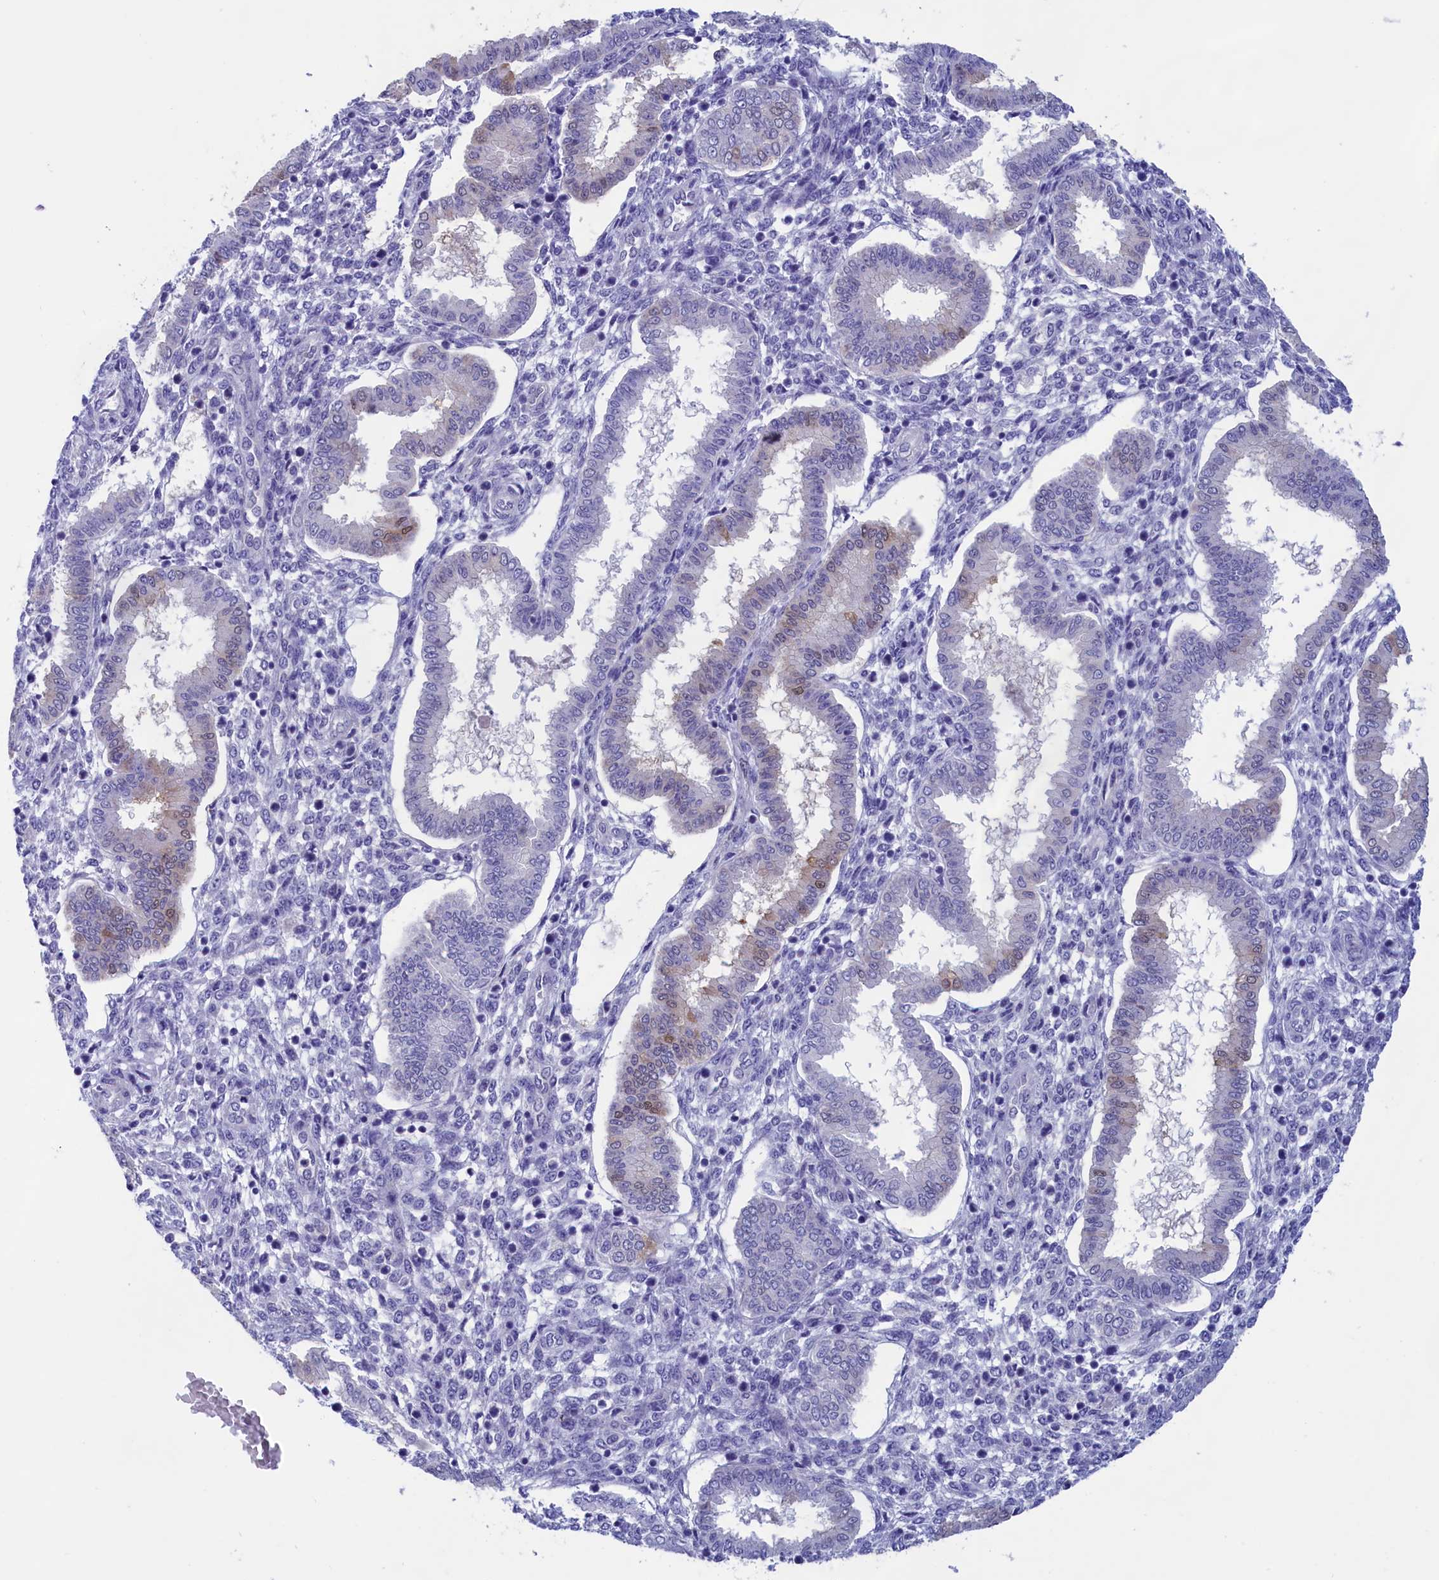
{"staining": {"intensity": "negative", "quantity": "none", "location": "none"}, "tissue": "endometrium", "cell_type": "Cells in endometrial stroma", "image_type": "normal", "snomed": [{"axis": "morphology", "description": "Normal tissue, NOS"}, {"axis": "topography", "description": "Endometrium"}], "caption": "Immunohistochemical staining of normal human endometrium demonstrates no significant expression in cells in endometrial stroma.", "gene": "VPS35L", "patient": {"sex": "female", "age": 24}}